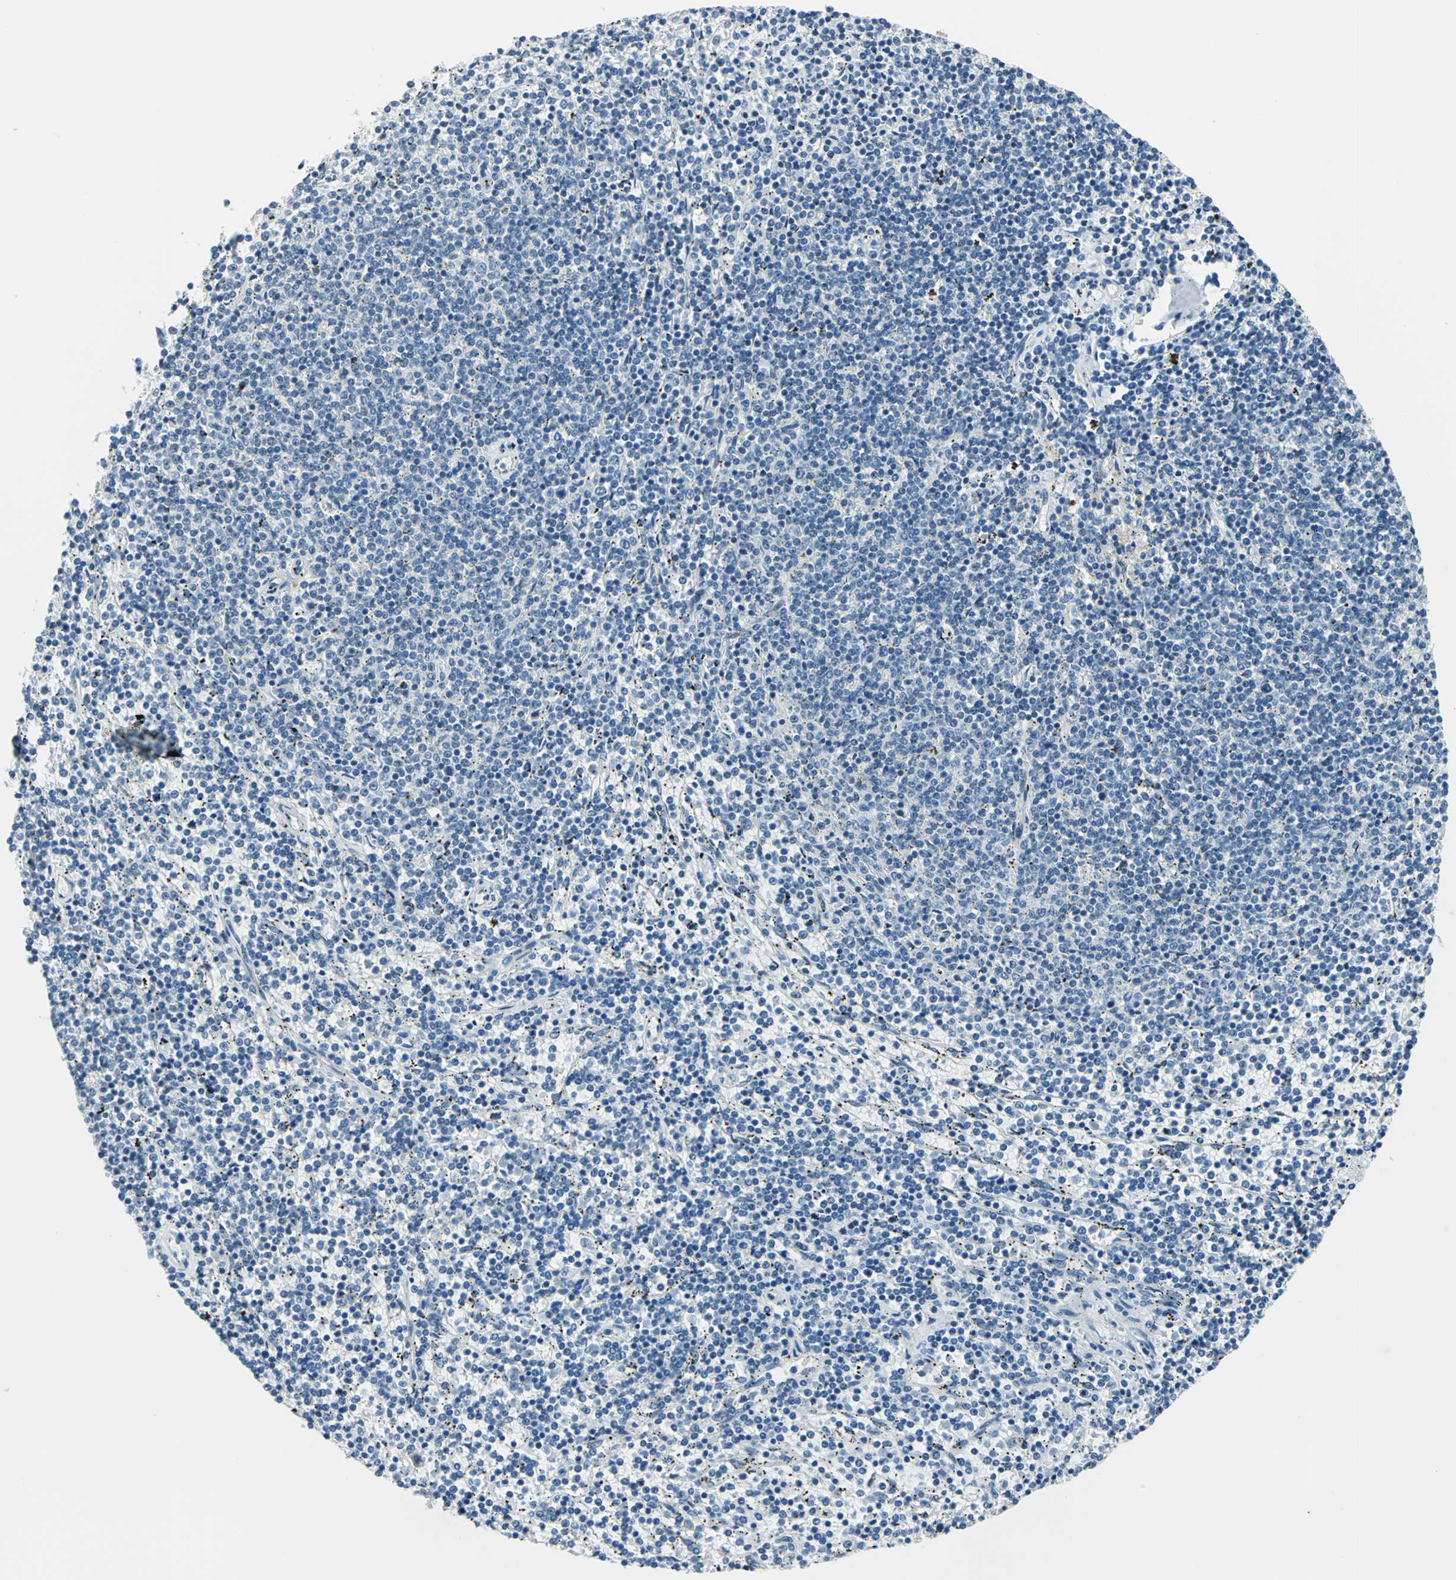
{"staining": {"intensity": "negative", "quantity": "none", "location": "none"}, "tissue": "lymphoma", "cell_type": "Tumor cells", "image_type": "cancer", "snomed": [{"axis": "morphology", "description": "Malignant lymphoma, non-Hodgkin's type, Low grade"}, {"axis": "topography", "description": "Spleen"}], "caption": "IHC histopathology image of malignant lymphoma, non-Hodgkin's type (low-grade) stained for a protein (brown), which shows no staining in tumor cells. (Brightfield microscopy of DAB IHC at high magnification).", "gene": "CDC42EP1", "patient": {"sex": "female", "age": 50}}